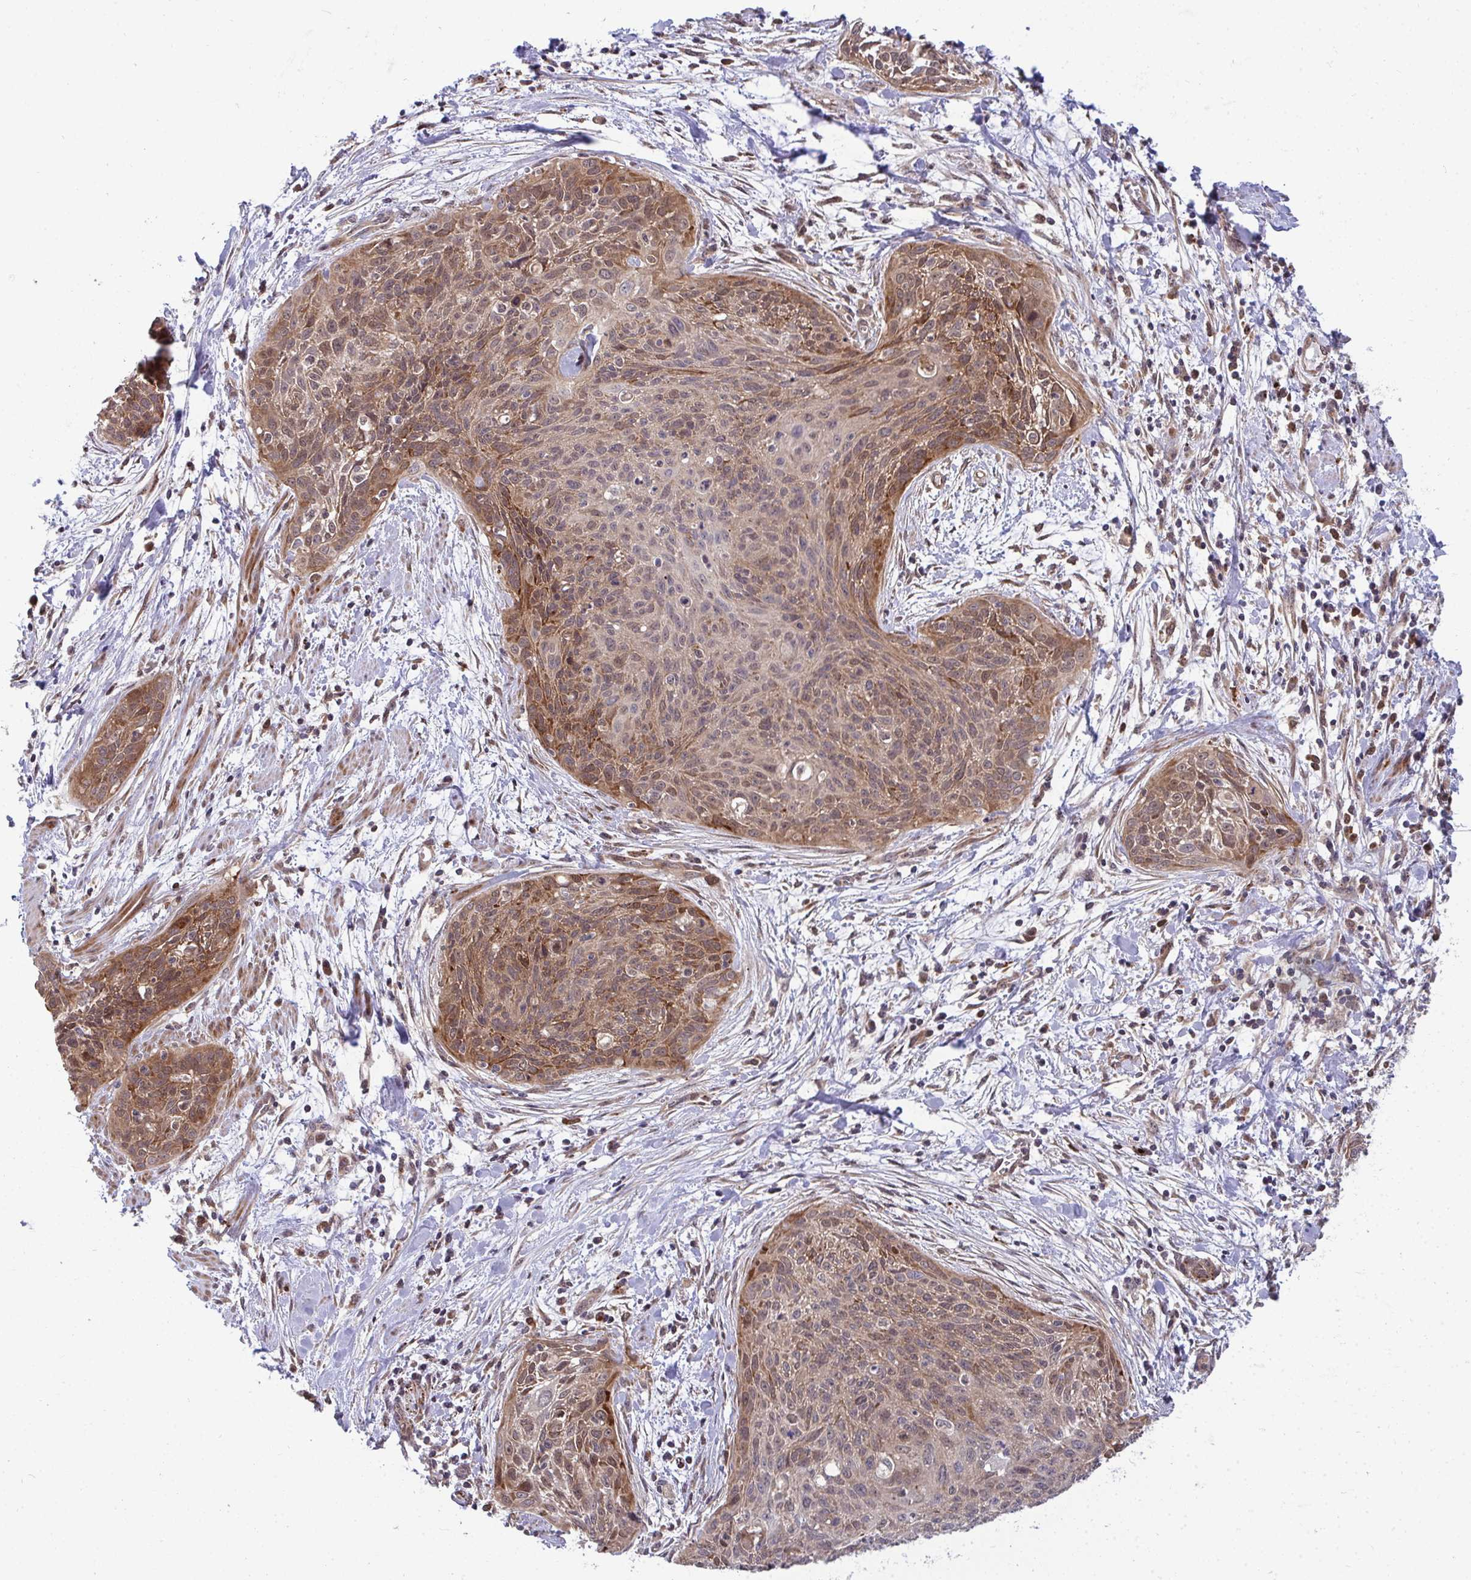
{"staining": {"intensity": "moderate", "quantity": "25%-75%", "location": "cytoplasmic/membranous"}, "tissue": "cervical cancer", "cell_type": "Tumor cells", "image_type": "cancer", "snomed": [{"axis": "morphology", "description": "Squamous cell carcinoma, NOS"}, {"axis": "topography", "description": "Cervix"}], "caption": "A brown stain labels moderate cytoplasmic/membranous expression of a protein in cervical cancer (squamous cell carcinoma) tumor cells.", "gene": "TRIM44", "patient": {"sex": "female", "age": 55}}